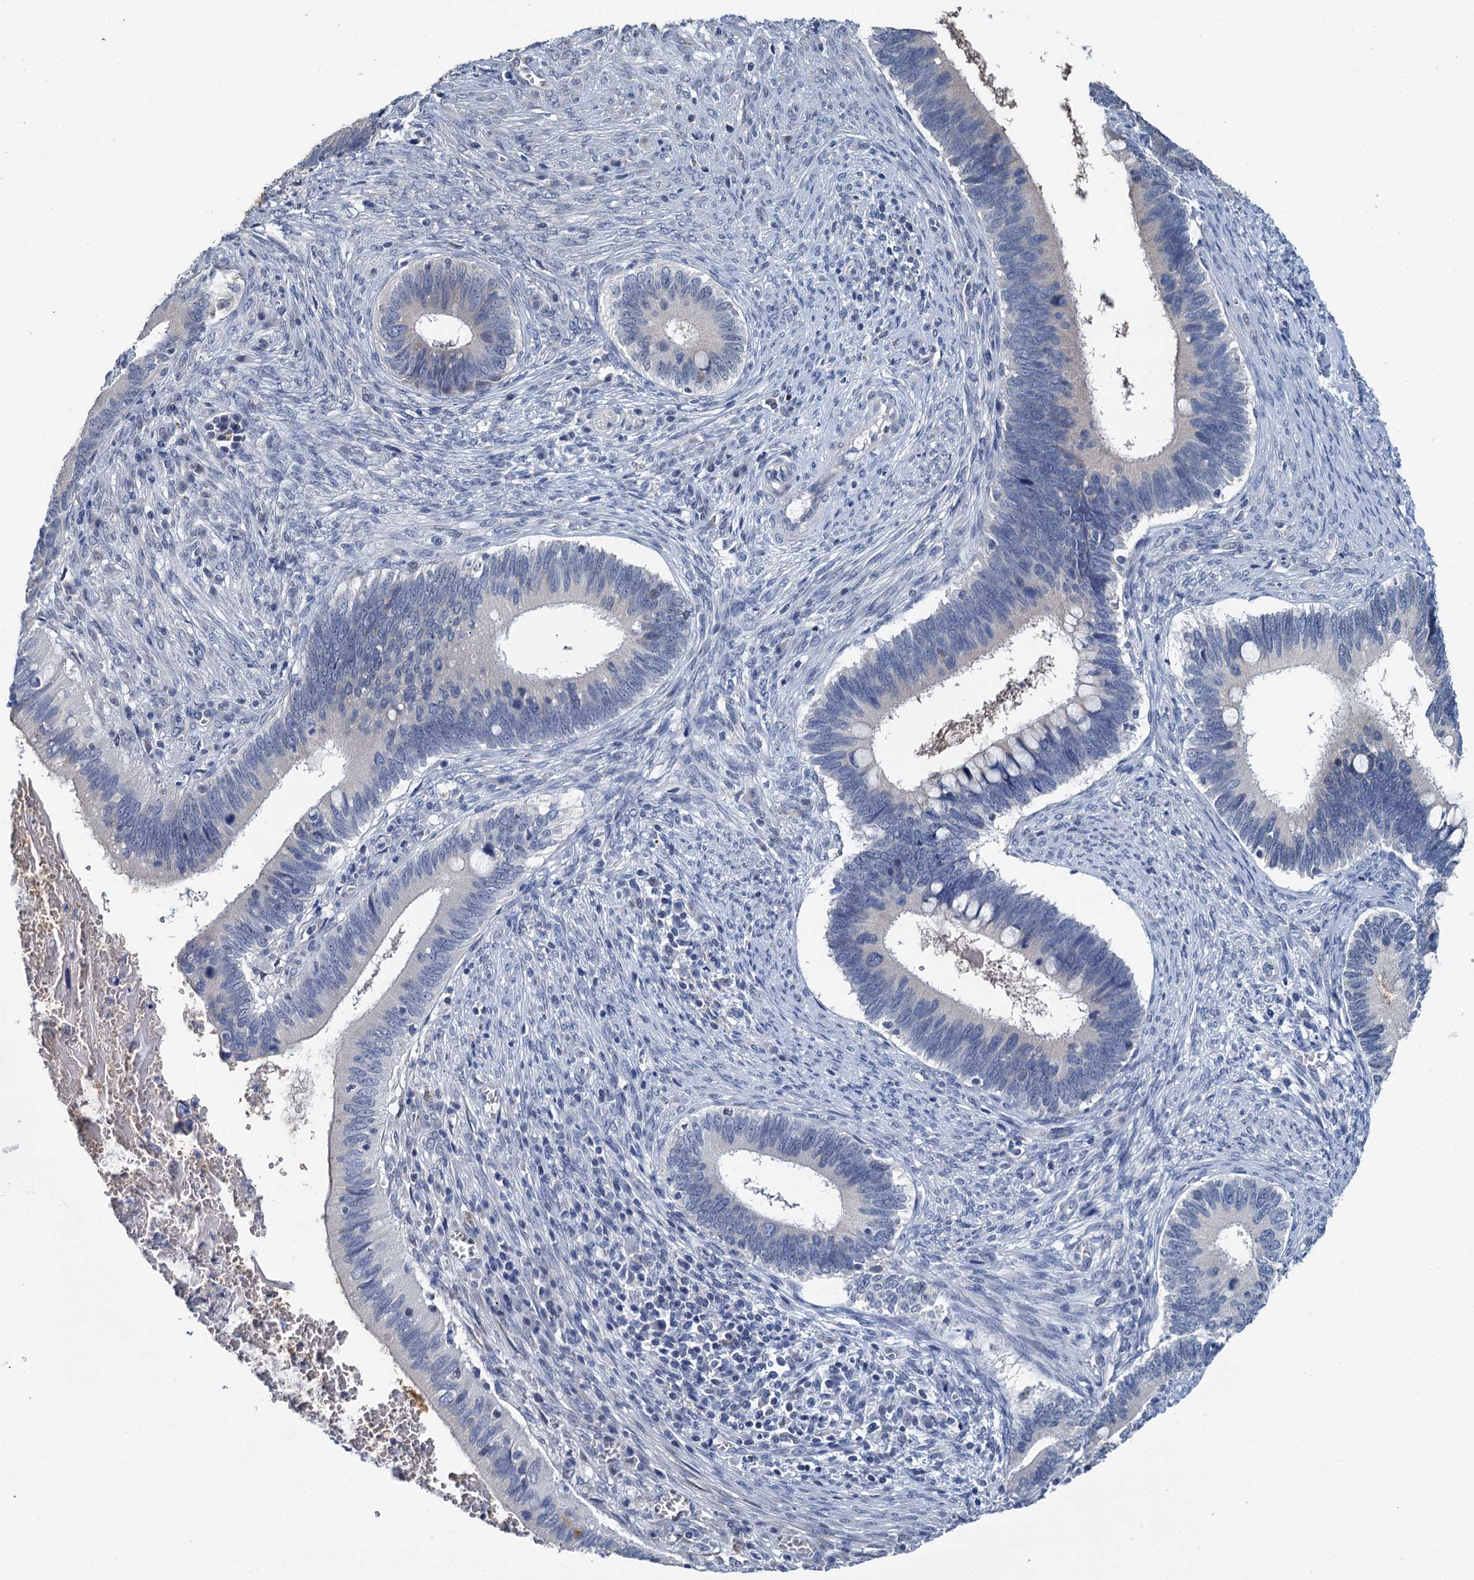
{"staining": {"intensity": "strong", "quantity": "<25%", "location": "cytoplasmic/membranous"}, "tissue": "cervical cancer", "cell_type": "Tumor cells", "image_type": "cancer", "snomed": [{"axis": "morphology", "description": "Adenocarcinoma, NOS"}, {"axis": "topography", "description": "Cervix"}], "caption": "This is a micrograph of IHC staining of cervical cancer (adenocarcinoma), which shows strong expression in the cytoplasmic/membranous of tumor cells.", "gene": "MIOX", "patient": {"sex": "female", "age": 42}}